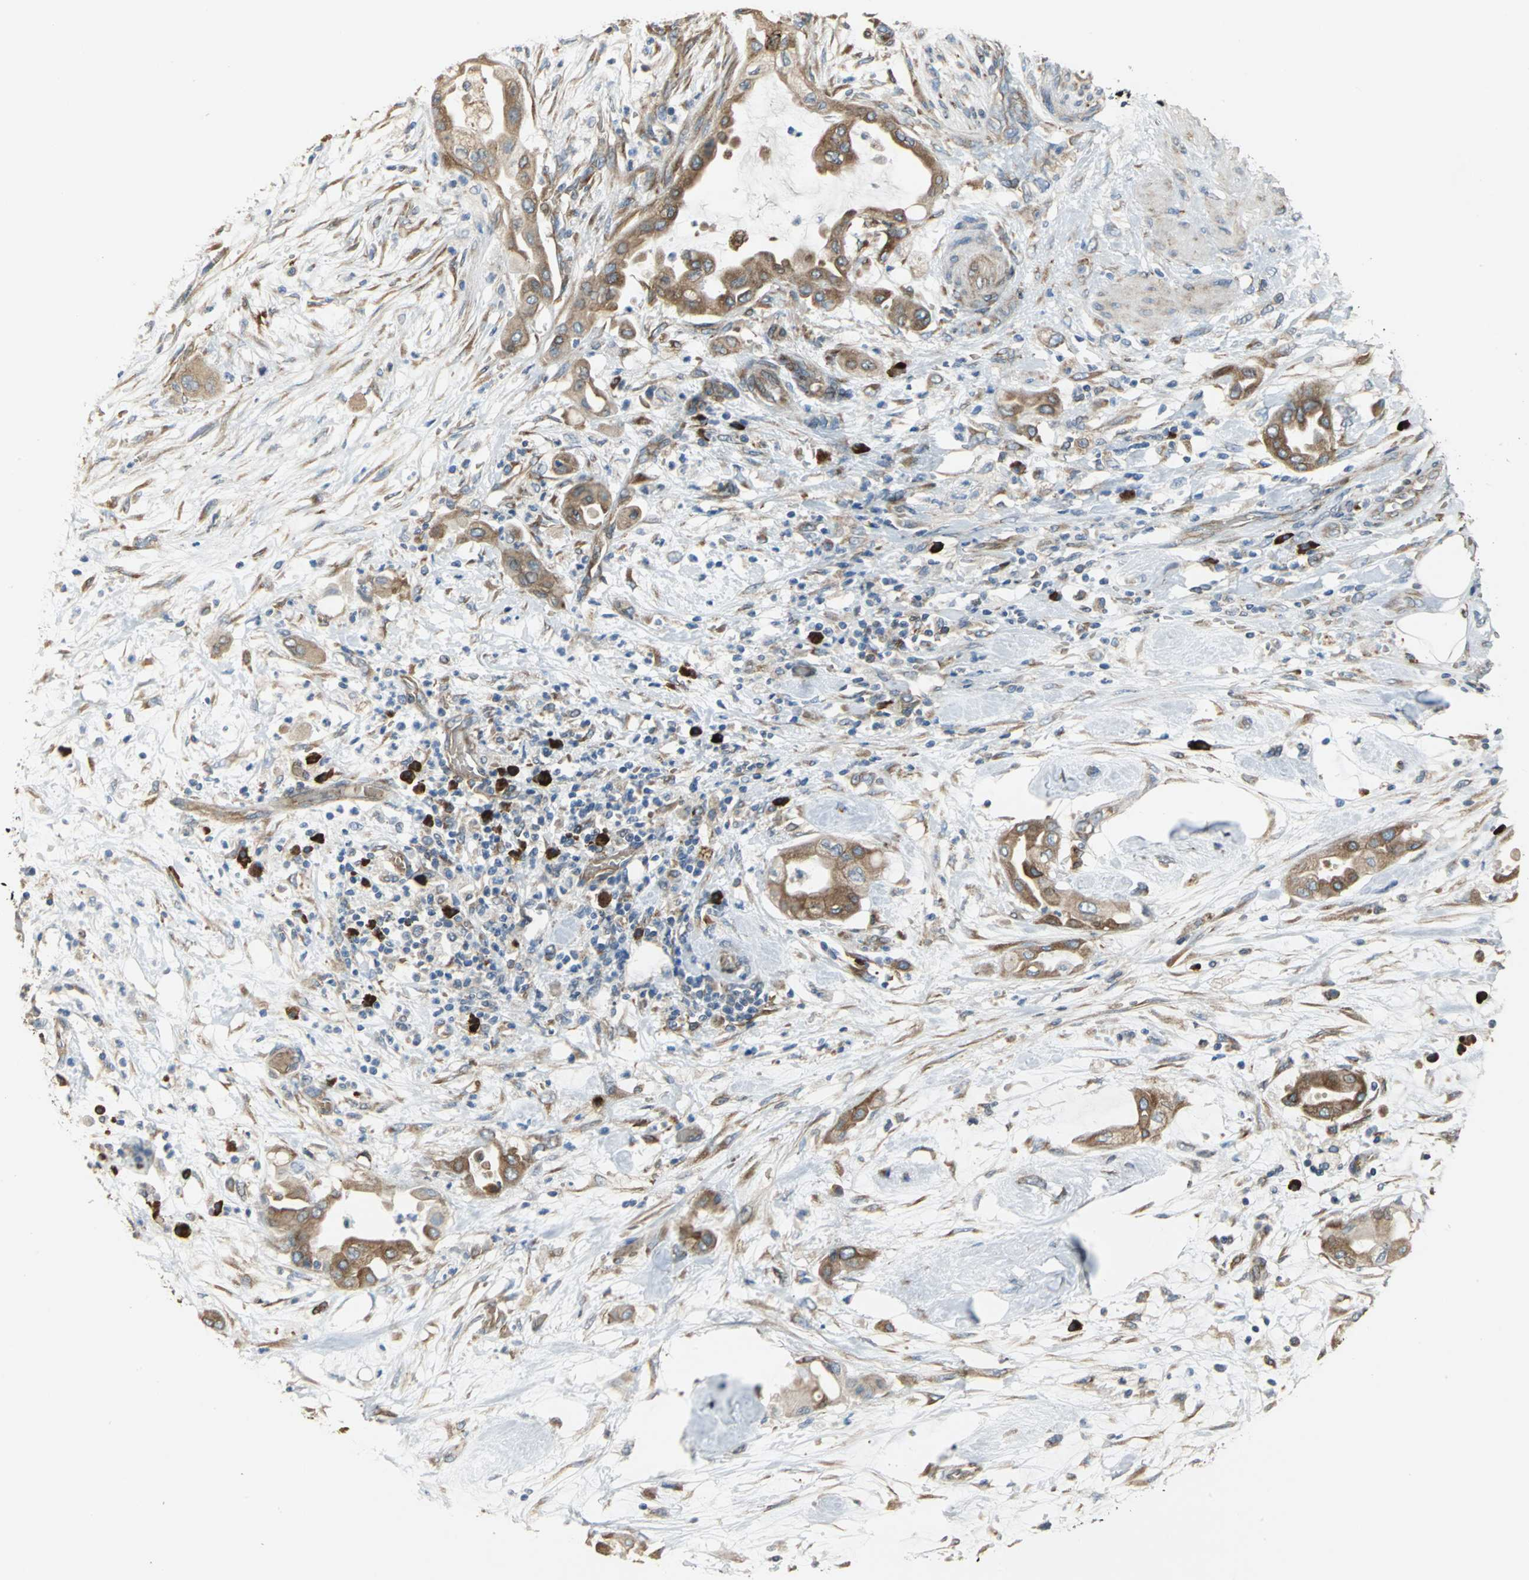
{"staining": {"intensity": "moderate", "quantity": "25%-75%", "location": "cytoplasmic/membranous"}, "tissue": "pancreatic cancer", "cell_type": "Tumor cells", "image_type": "cancer", "snomed": [{"axis": "morphology", "description": "Adenocarcinoma, NOS"}, {"axis": "morphology", "description": "Adenocarcinoma, metastatic, NOS"}, {"axis": "topography", "description": "Lymph node"}, {"axis": "topography", "description": "Pancreas"}, {"axis": "topography", "description": "Duodenum"}], "caption": "Tumor cells reveal medium levels of moderate cytoplasmic/membranous positivity in about 25%-75% of cells in human pancreatic cancer.", "gene": "SYVN1", "patient": {"sex": "female", "age": 64}}